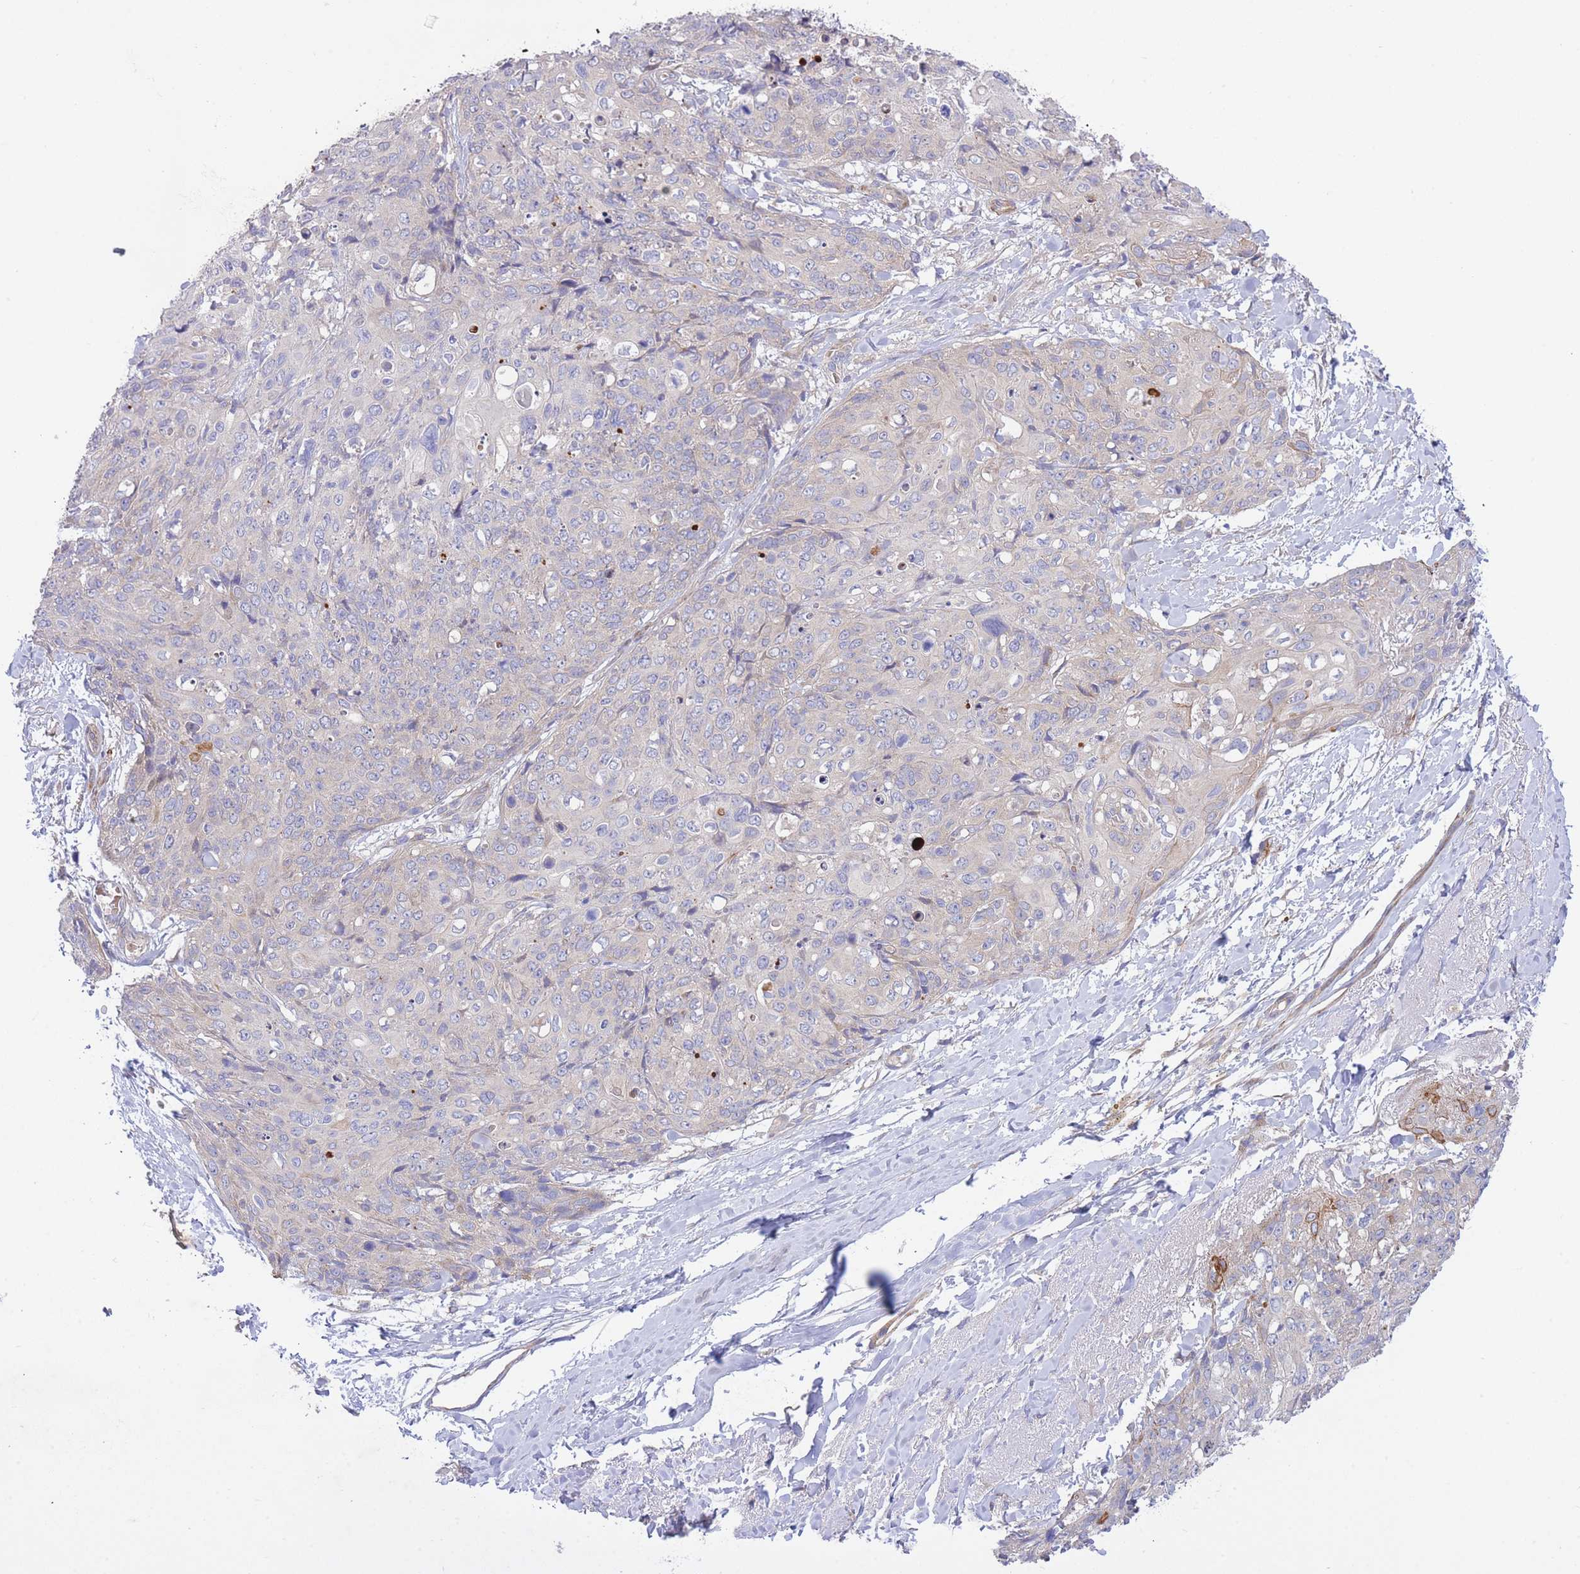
{"staining": {"intensity": "negative", "quantity": "none", "location": "none"}, "tissue": "skin cancer", "cell_type": "Tumor cells", "image_type": "cancer", "snomed": [{"axis": "morphology", "description": "Squamous cell carcinoma, NOS"}, {"axis": "topography", "description": "Skin"}, {"axis": "topography", "description": "Vulva"}], "caption": "There is no significant staining in tumor cells of skin squamous cell carcinoma.", "gene": "CHAC1", "patient": {"sex": "female", "age": 85}}